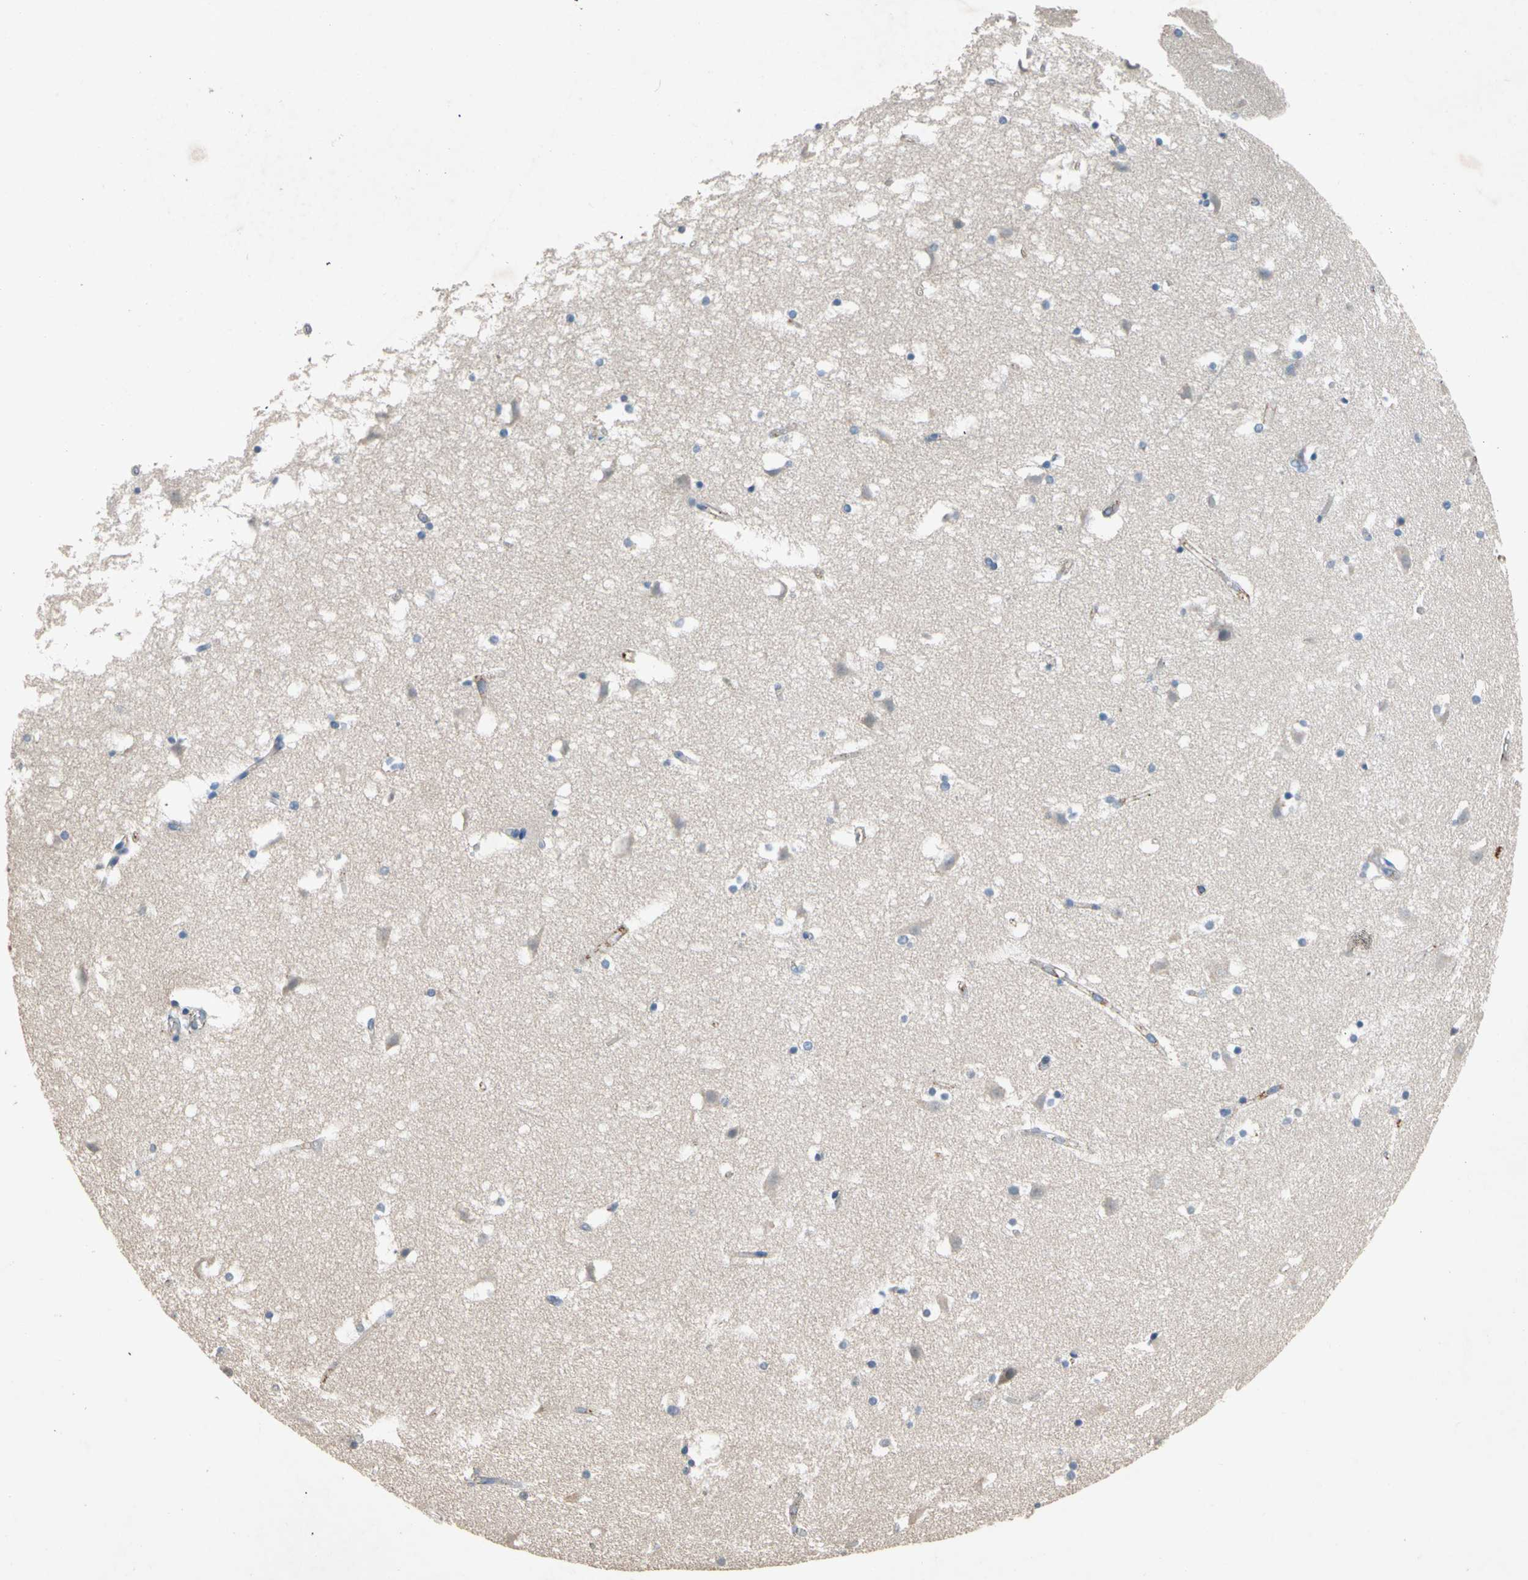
{"staining": {"intensity": "weak", "quantity": "<25%", "location": "cytoplasmic/membranous"}, "tissue": "caudate", "cell_type": "Glial cells", "image_type": "normal", "snomed": [{"axis": "morphology", "description": "Normal tissue, NOS"}, {"axis": "topography", "description": "Lateral ventricle wall"}], "caption": "IHC of unremarkable caudate displays no expression in glial cells. (DAB (3,3'-diaminobenzidine) immunohistochemistry (IHC) visualized using brightfield microscopy, high magnification).", "gene": "NDFIP2", "patient": {"sex": "male", "age": 45}}